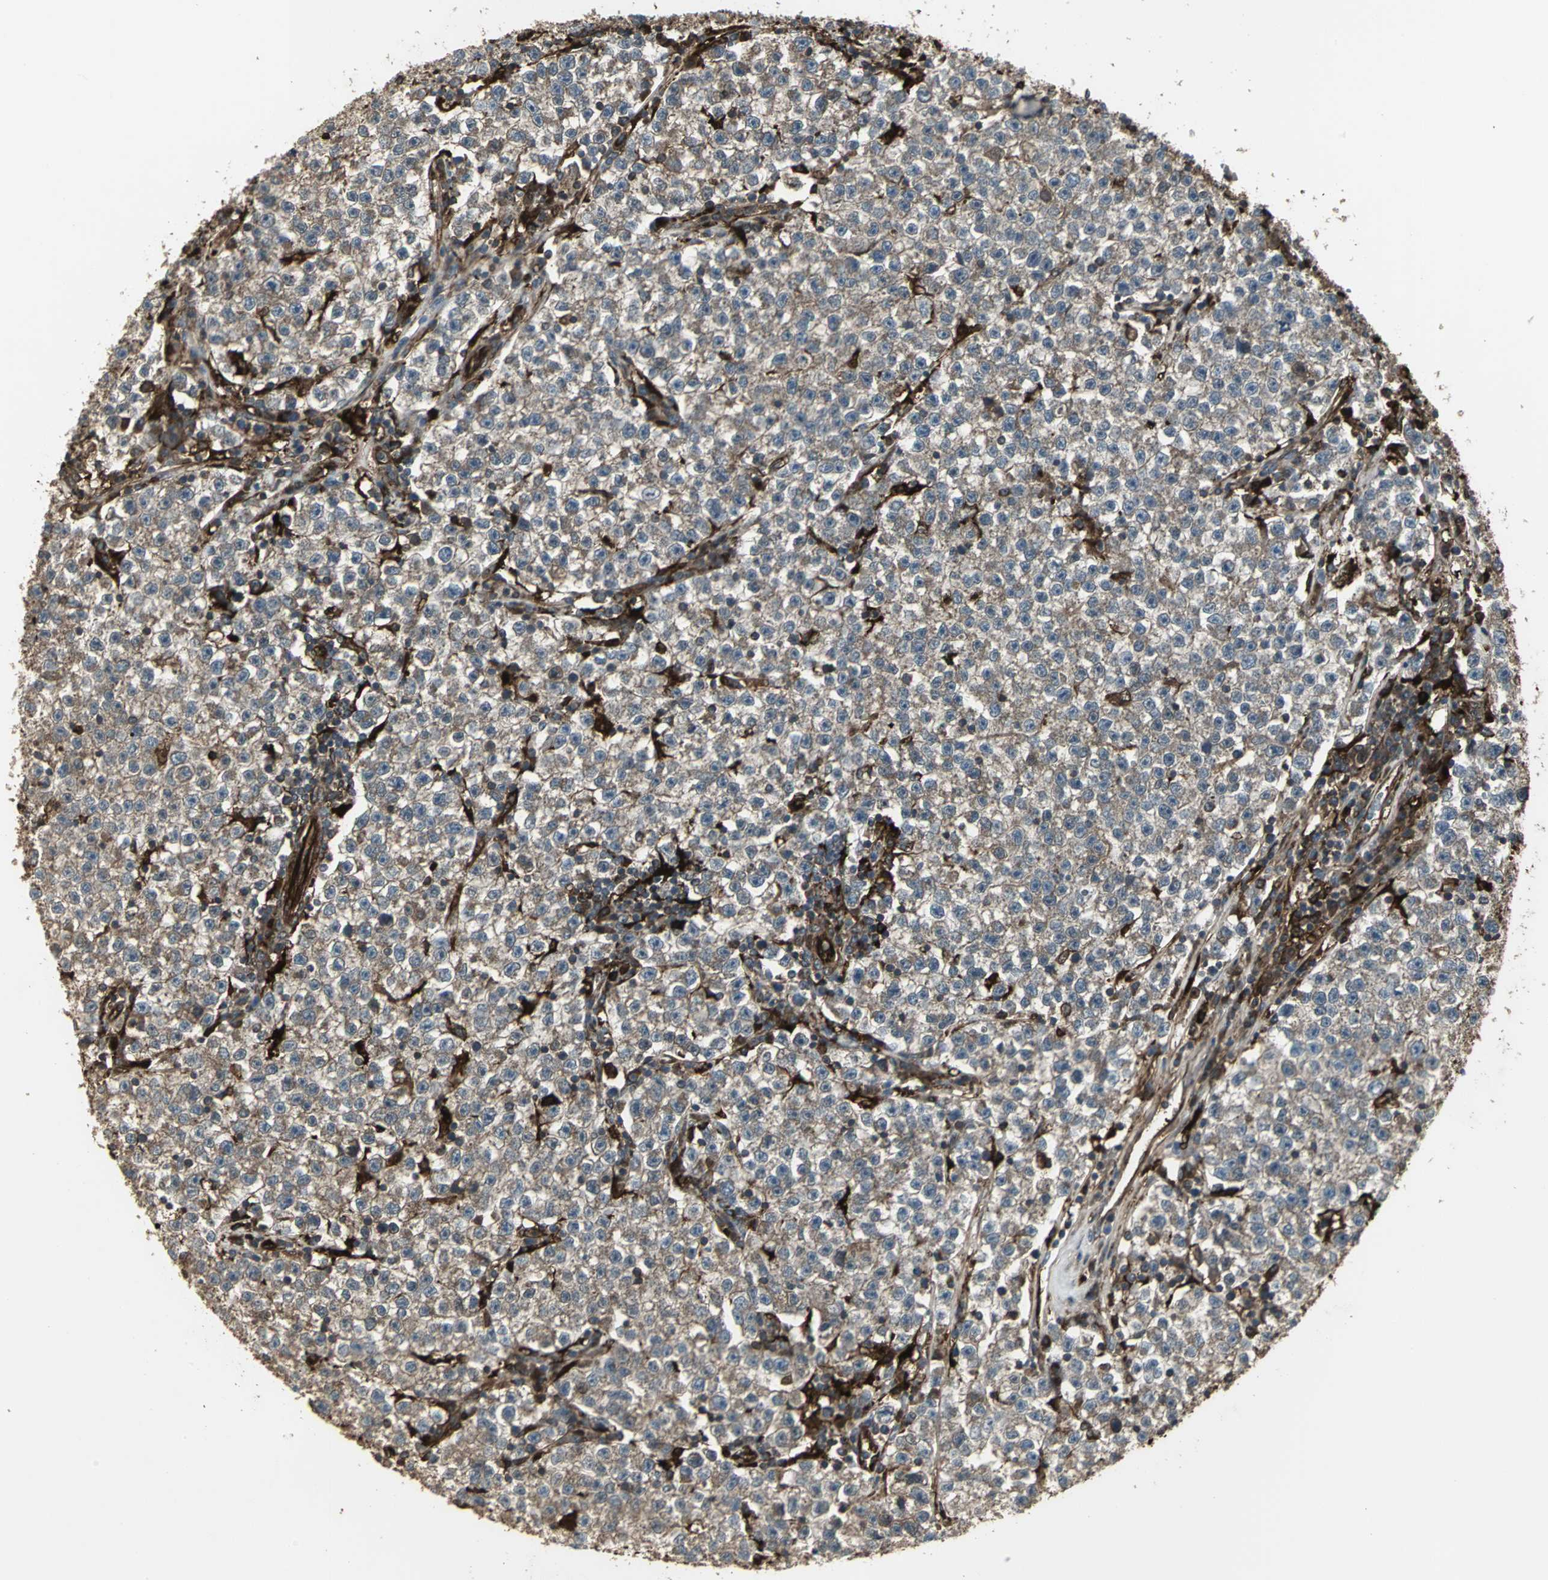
{"staining": {"intensity": "moderate", "quantity": ">75%", "location": "cytoplasmic/membranous"}, "tissue": "testis cancer", "cell_type": "Tumor cells", "image_type": "cancer", "snomed": [{"axis": "morphology", "description": "Seminoma, NOS"}, {"axis": "topography", "description": "Testis"}], "caption": "Moderate cytoplasmic/membranous protein positivity is identified in approximately >75% of tumor cells in seminoma (testis). (DAB IHC with brightfield microscopy, high magnification).", "gene": "PRXL2B", "patient": {"sex": "male", "age": 22}}